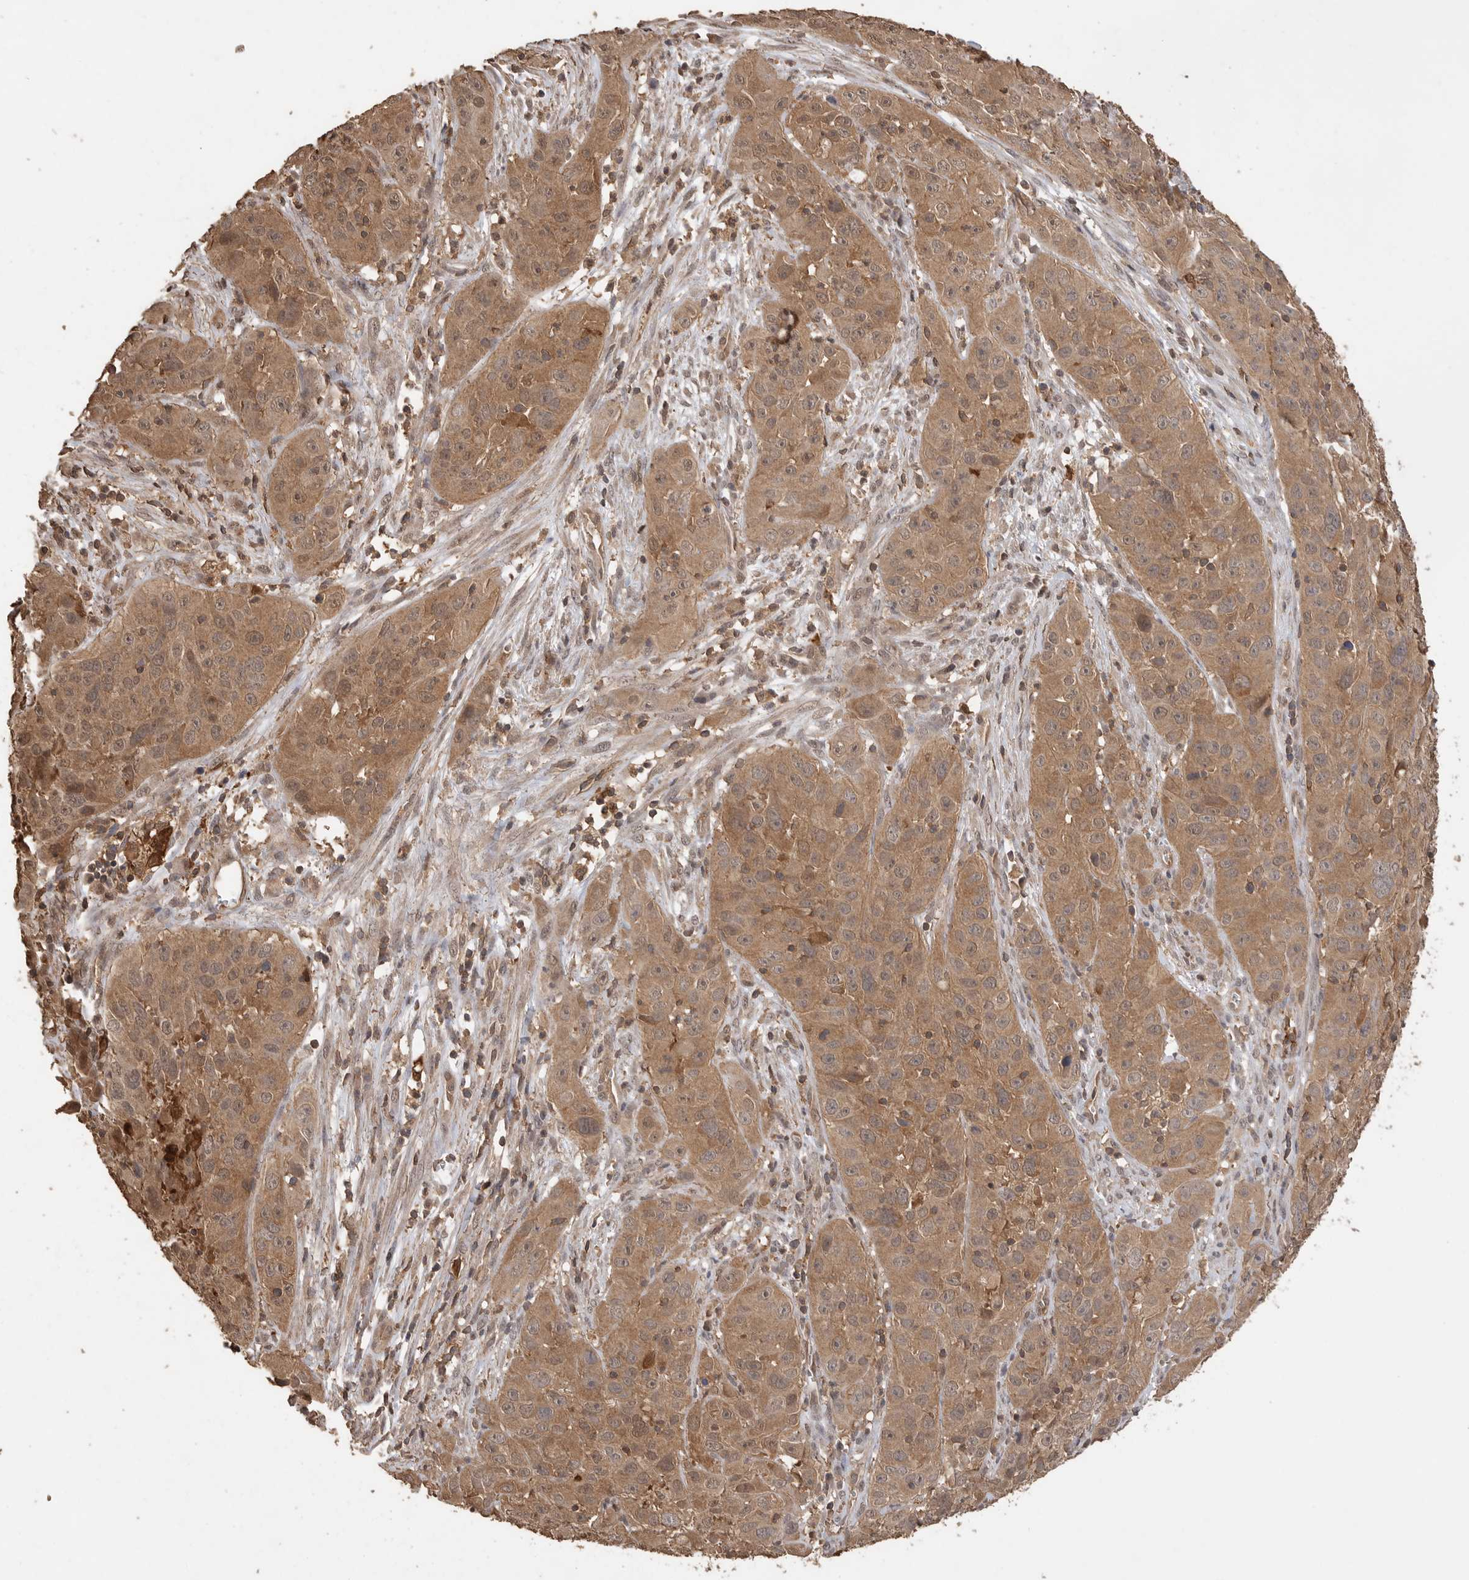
{"staining": {"intensity": "moderate", "quantity": ">75%", "location": "cytoplasmic/membranous,nuclear"}, "tissue": "cervical cancer", "cell_type": "Tumor cells", "image_type": "cancer", "snomed": [{"axis": "morphology", "description": "Squamous cell carcinoma, NOS"}, {"axis": "topography", "description": "Cervix"}], "caption": "Moderate cytoplasmic/membranous and nuclear expression is appreciated in about >75% of tumor cells in cervical squamous cell carcinoma. (Brightfield microscopy of DAB IHC at high magnification).", "gene": "MAP2K1", "patient": {"sex": "female", "age": 32}}